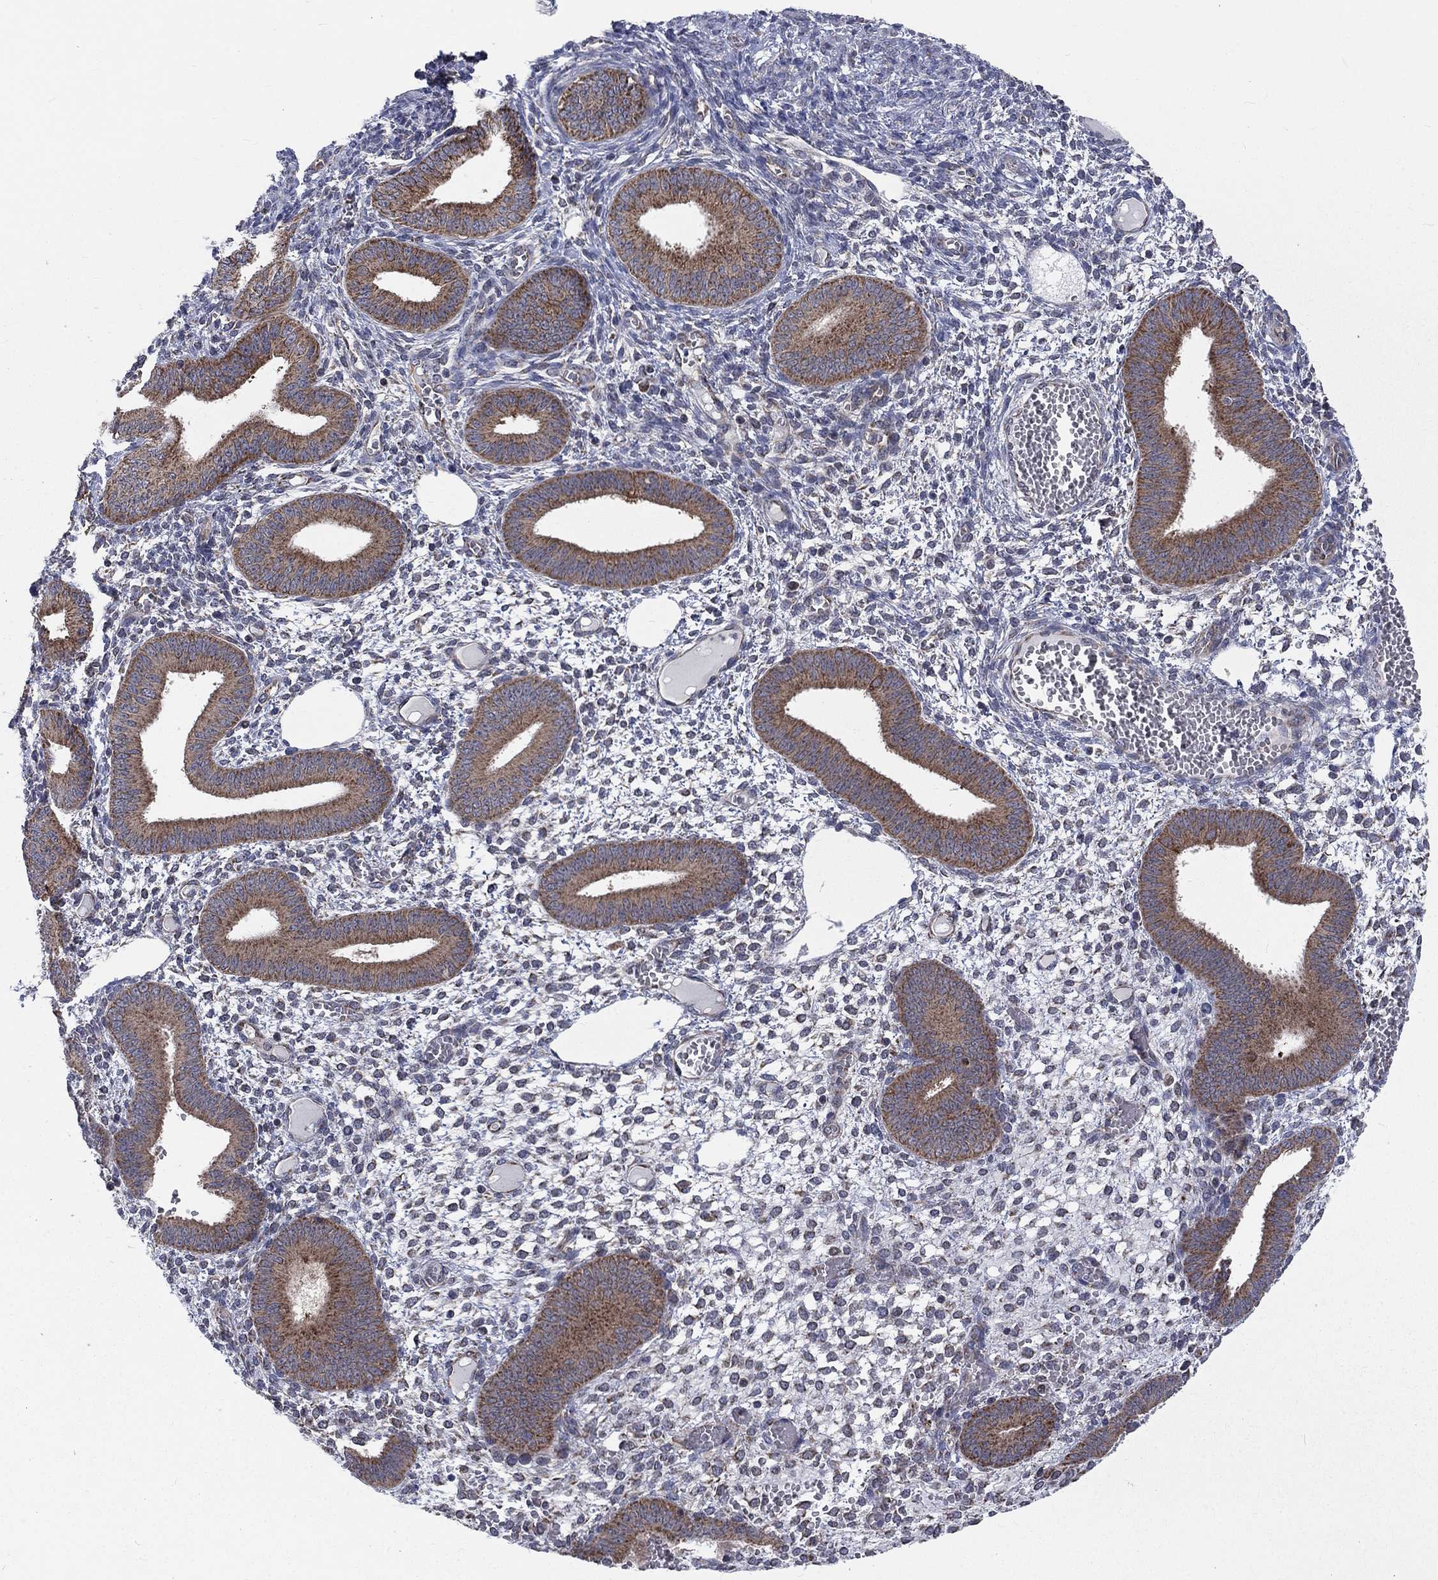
{"staining": {"intensity": "negative", "quantity": "none", "location": "none"}, "tissue": "endometrium", "cell_type": "Cells in endometrial stroma", "image_type": "normal", "snomed": [{"axis": "morphology", "description": "Normal tissue, NOS"}, {"axis": "topography", "description": "Endometrium"}], "caption": "The IHC histopathology image has no significant positivity in cells in endometrial stroma of endometrium.", "gene": "NME7", "patient": {"sex": "female", "age": 42}}